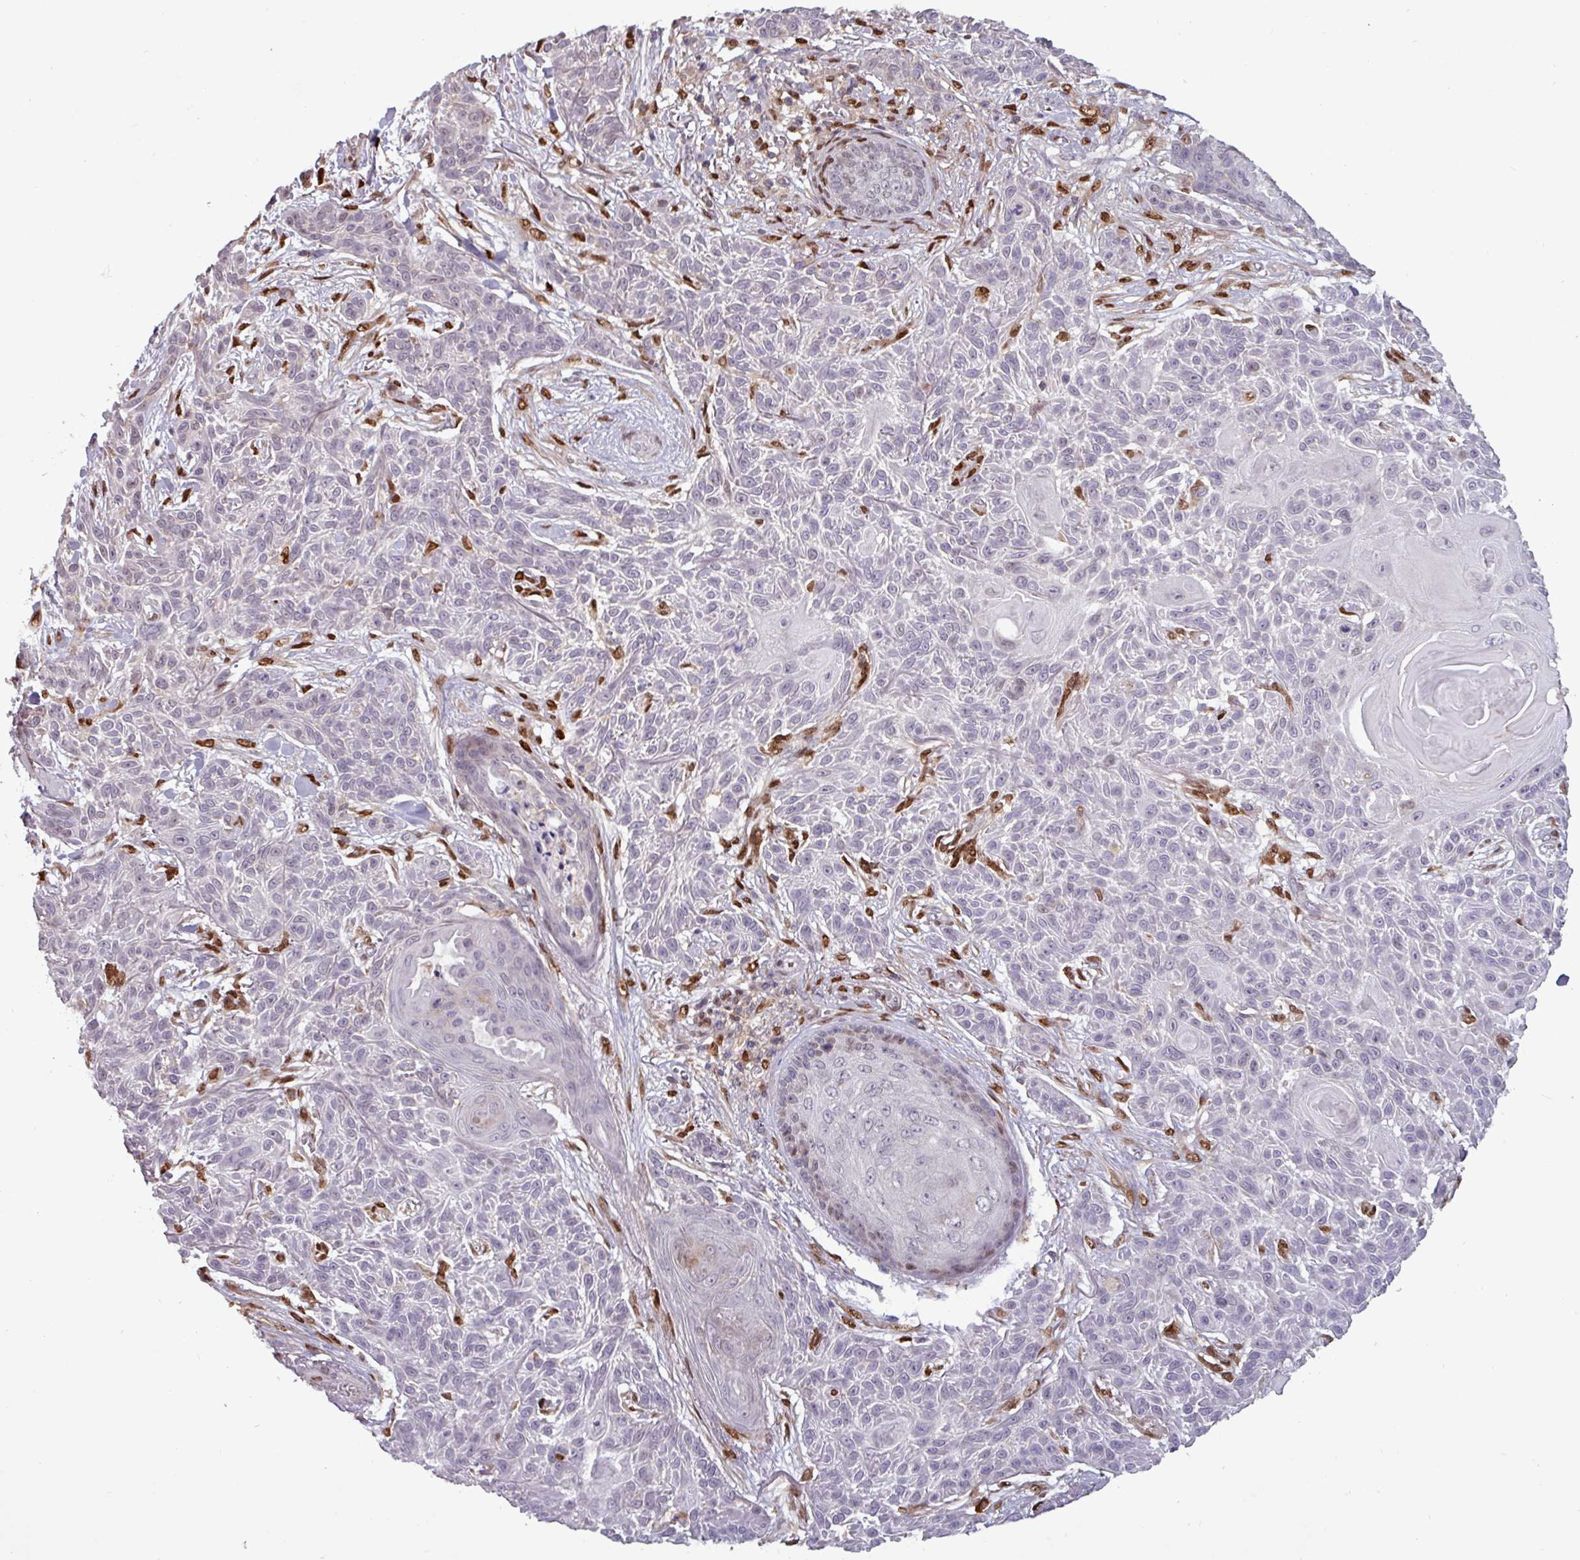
{"staining": {"intensity": "negative", "quantity": "none", "location": "none"}, "tissue": "skin cancer", "cell_type": "Tumor cells", "image_type": "cancer", "snomed": [{"axis": "morphology", "description": "Squamous cell carcinoma, NOS"}, {"axis": "topography", "description": "Skin"}], "caption": "Tumor cells are negative for brown protein staining in skin squamous cell carcinoma. Brightfield microscopy of immunohistochemistry stained with DAB (3,3'-diaminobenzidine) (brown) and hematoxylin (blue), captured at high magnification.", "gene": "PRRX1", "patient": {"sex": "male", "age": 86}}